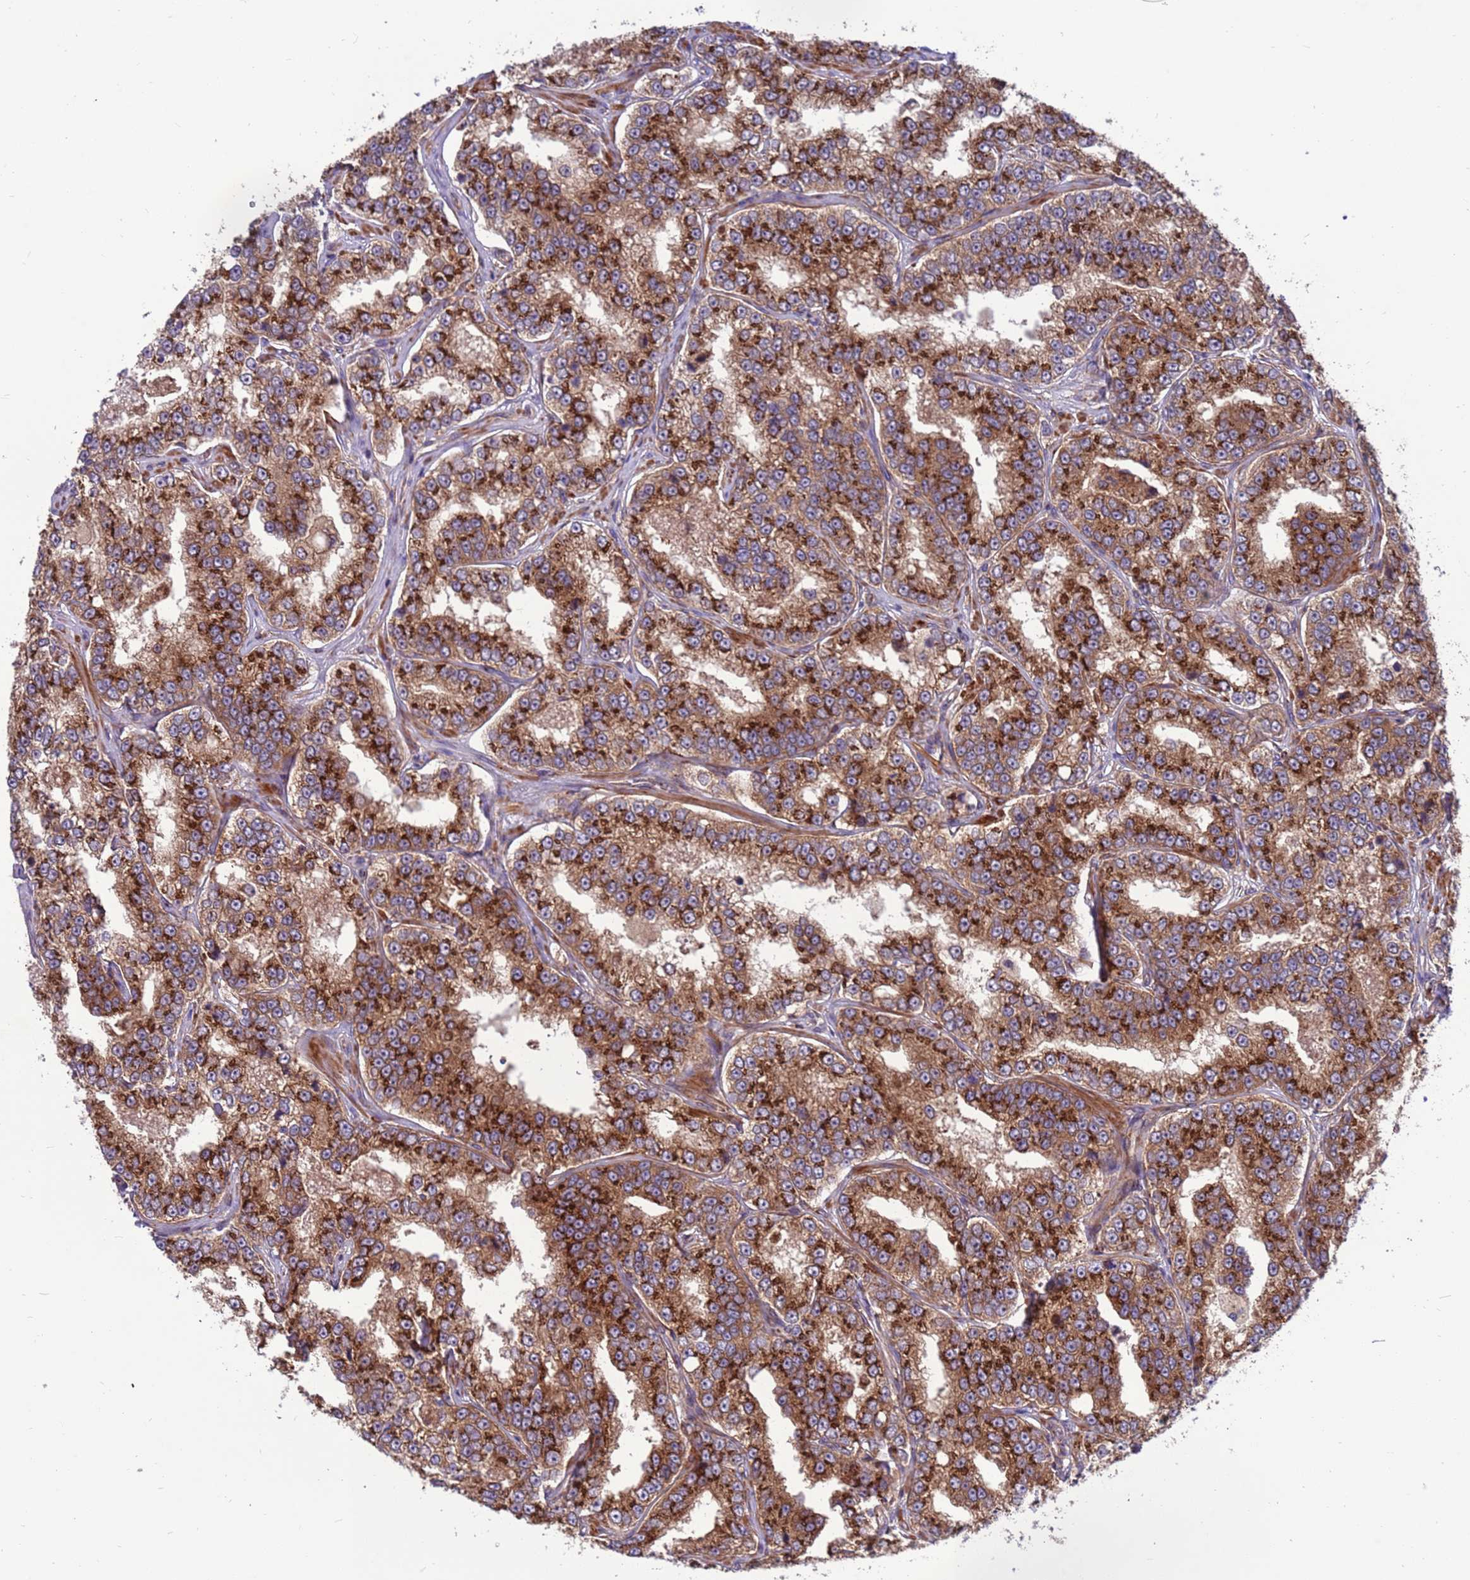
{"staining": {"intensity": "strong", "quantity": ">75%", "location": "cytoplasmic/membranous"}, "tissue": "prostate cancer", "cell_type": "Tumor cells", "image_type": "cancer", "snomed": [{"axis": "morphology", "description": "Normal tissue, NOS"}, {"axis": "morphology", "description": "Adenocarcinoma, High grade"}, {"axis": "topography", "description": "Prostate"}], "caption": "A micrograph of human high-grade adenocarcinoma (prostate) stained for a protein exhibits strong cytoplasmic/membranous brown staining in tumor cells.", "gene": "ZC3HAV1", "patient": {"sex": "male", "age": 83}}